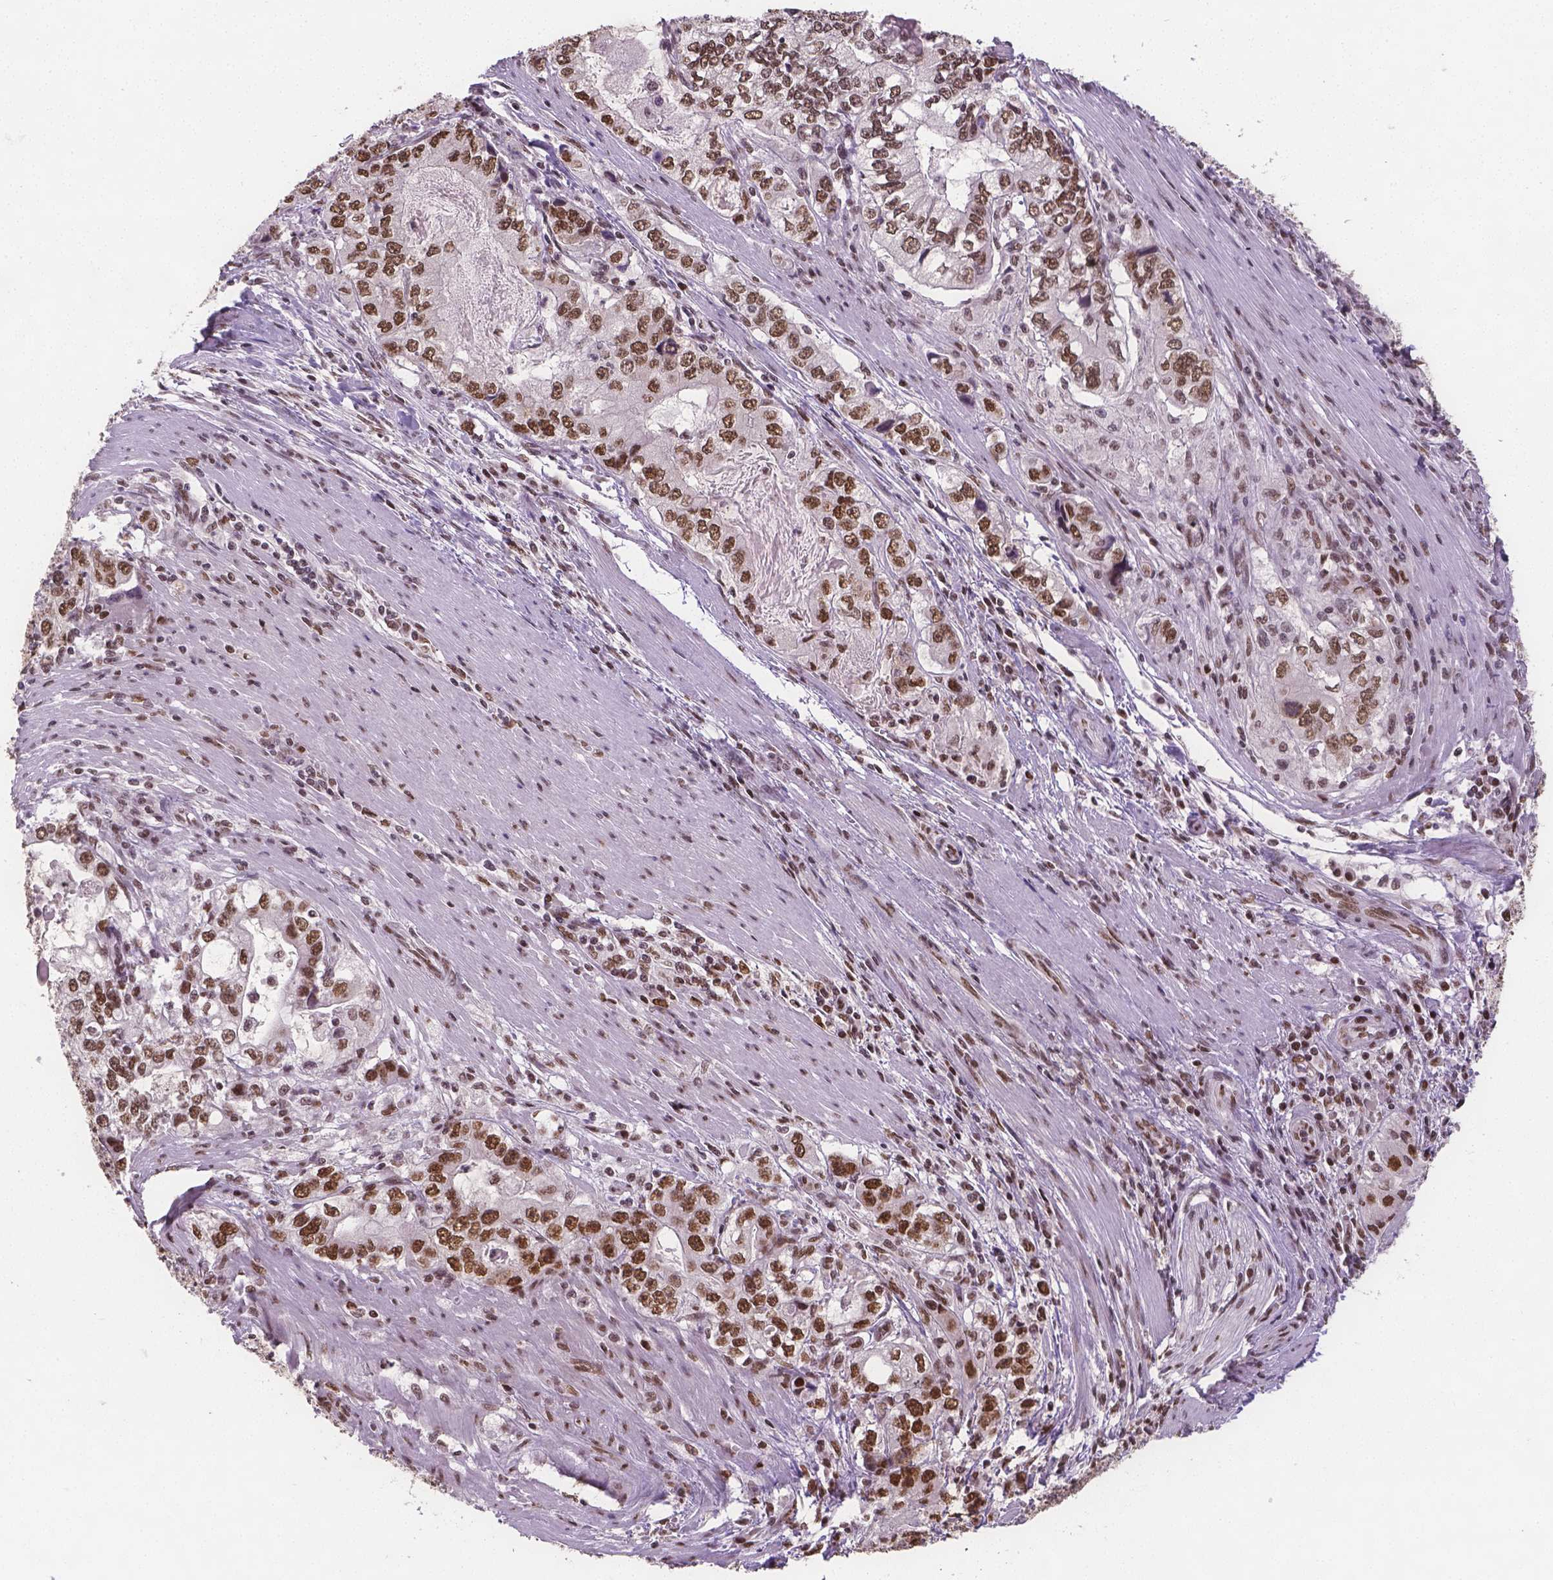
{"staining": {"intensity": "moderate", "quantity": ">75%", "location": "nuclear"}, "tissue": "stomach cancer", "cell_type": "Tumor cells", "image_type": "cancer", "snomed": [{"axis": "morphology", "description": "Adenocarcinoma, NOS"}, {"axis": "topography", "description": "Stomach, lower"}], "caption": "Immunohistochemical staining of human stomach cancer (adenocarcinoma) displays medium levels of moderate nuclear staining in approximately >75% of tumor cells.", "gene": "FANCE", "patient": {"sex": "female", "age": 72}}